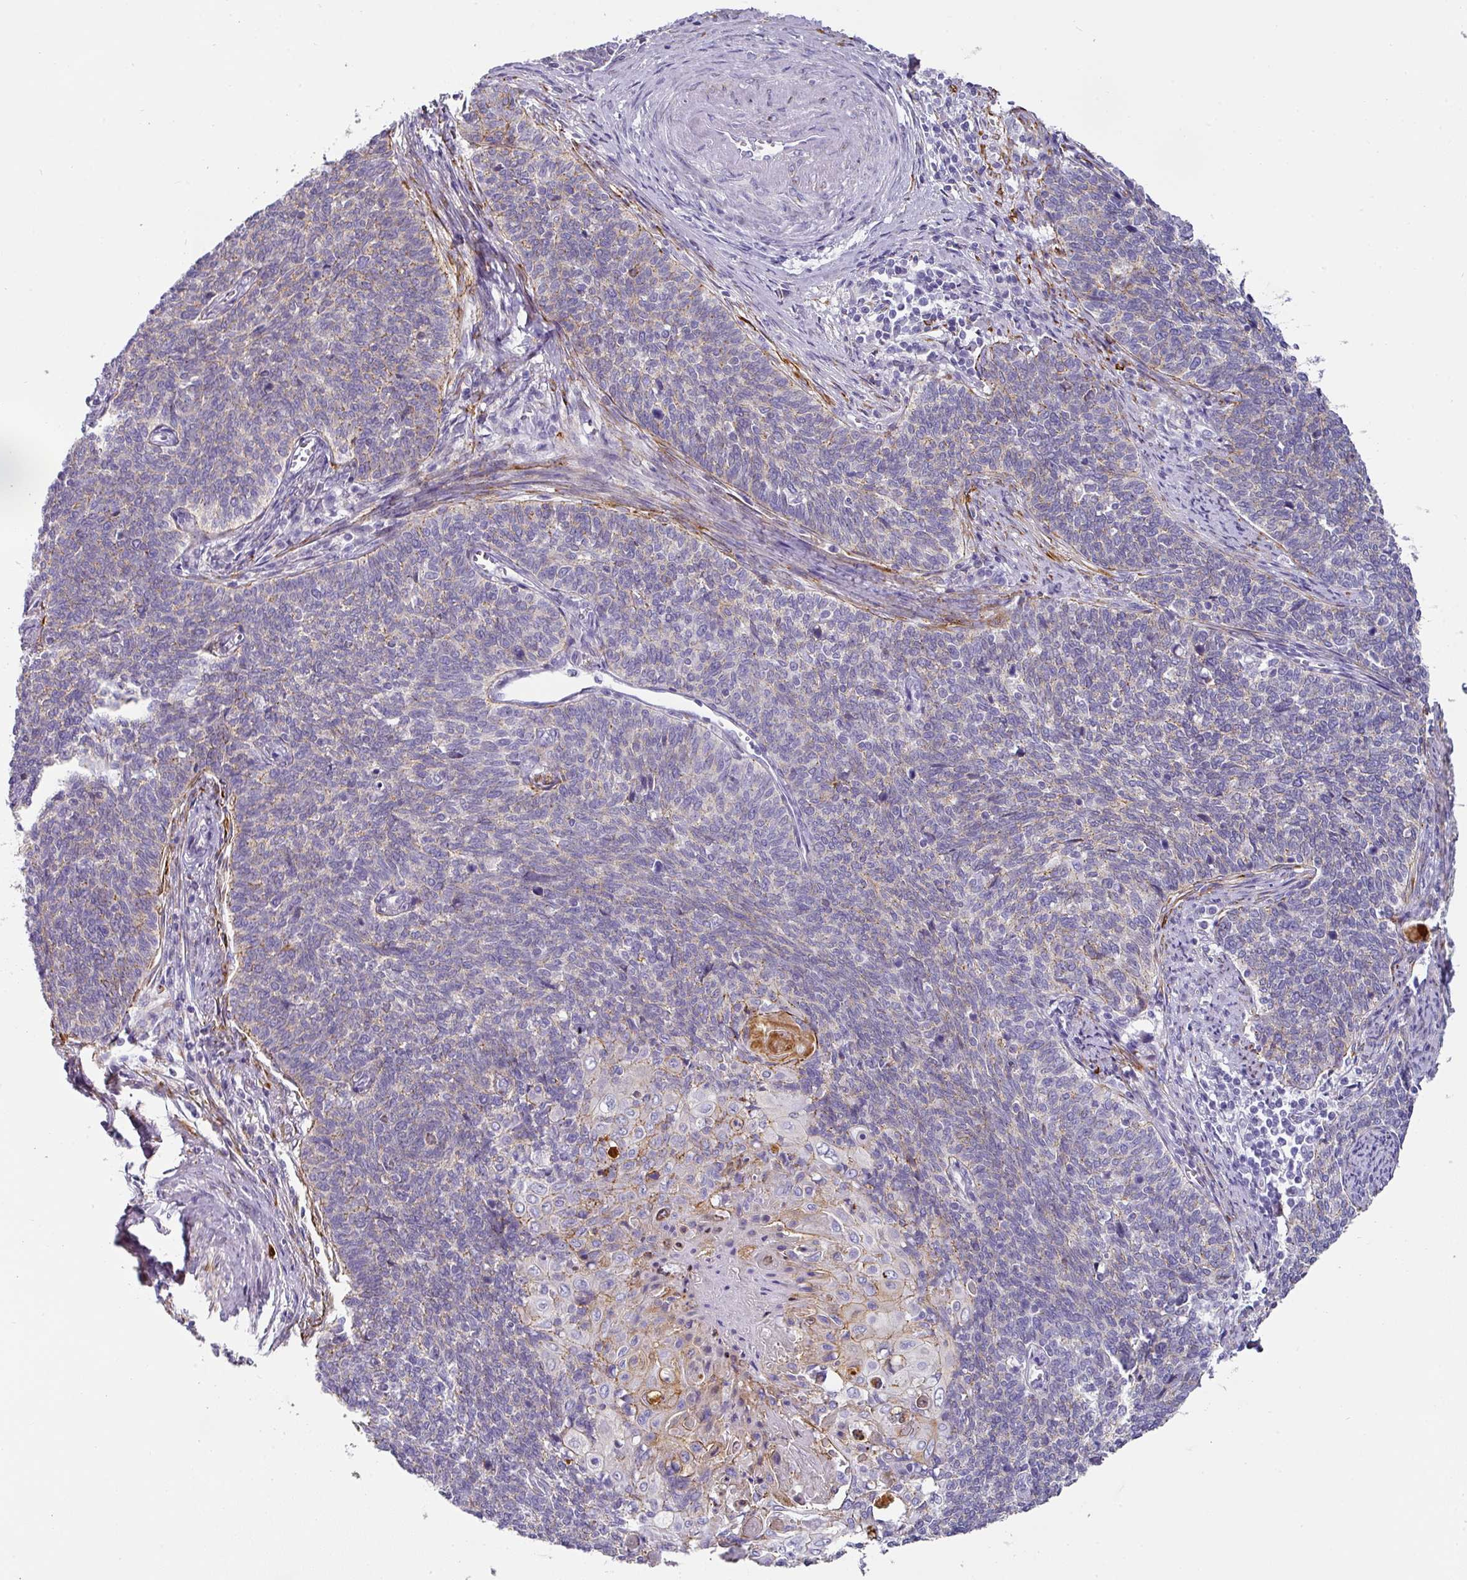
{"staining": {"intensity": "weak", "quantity": "<25%", "location": "cytoplasmic/membranous"}, "tissue": "cervical cancer", "cell_type": "Tumor cells", "image_type": "cancer", "snomed": [{"axis": "morphology", "description": "Squamous cell carcinoma, NOS"}, {"axis": "topography", "description": "Cervix"}], "caption": "DAB immunohistochemical staining of human cervical cancer exhibits no significant positivity in tumor cells.", "gene": "ANKRD29", "patient": {"sex": "female", "age": 39}}